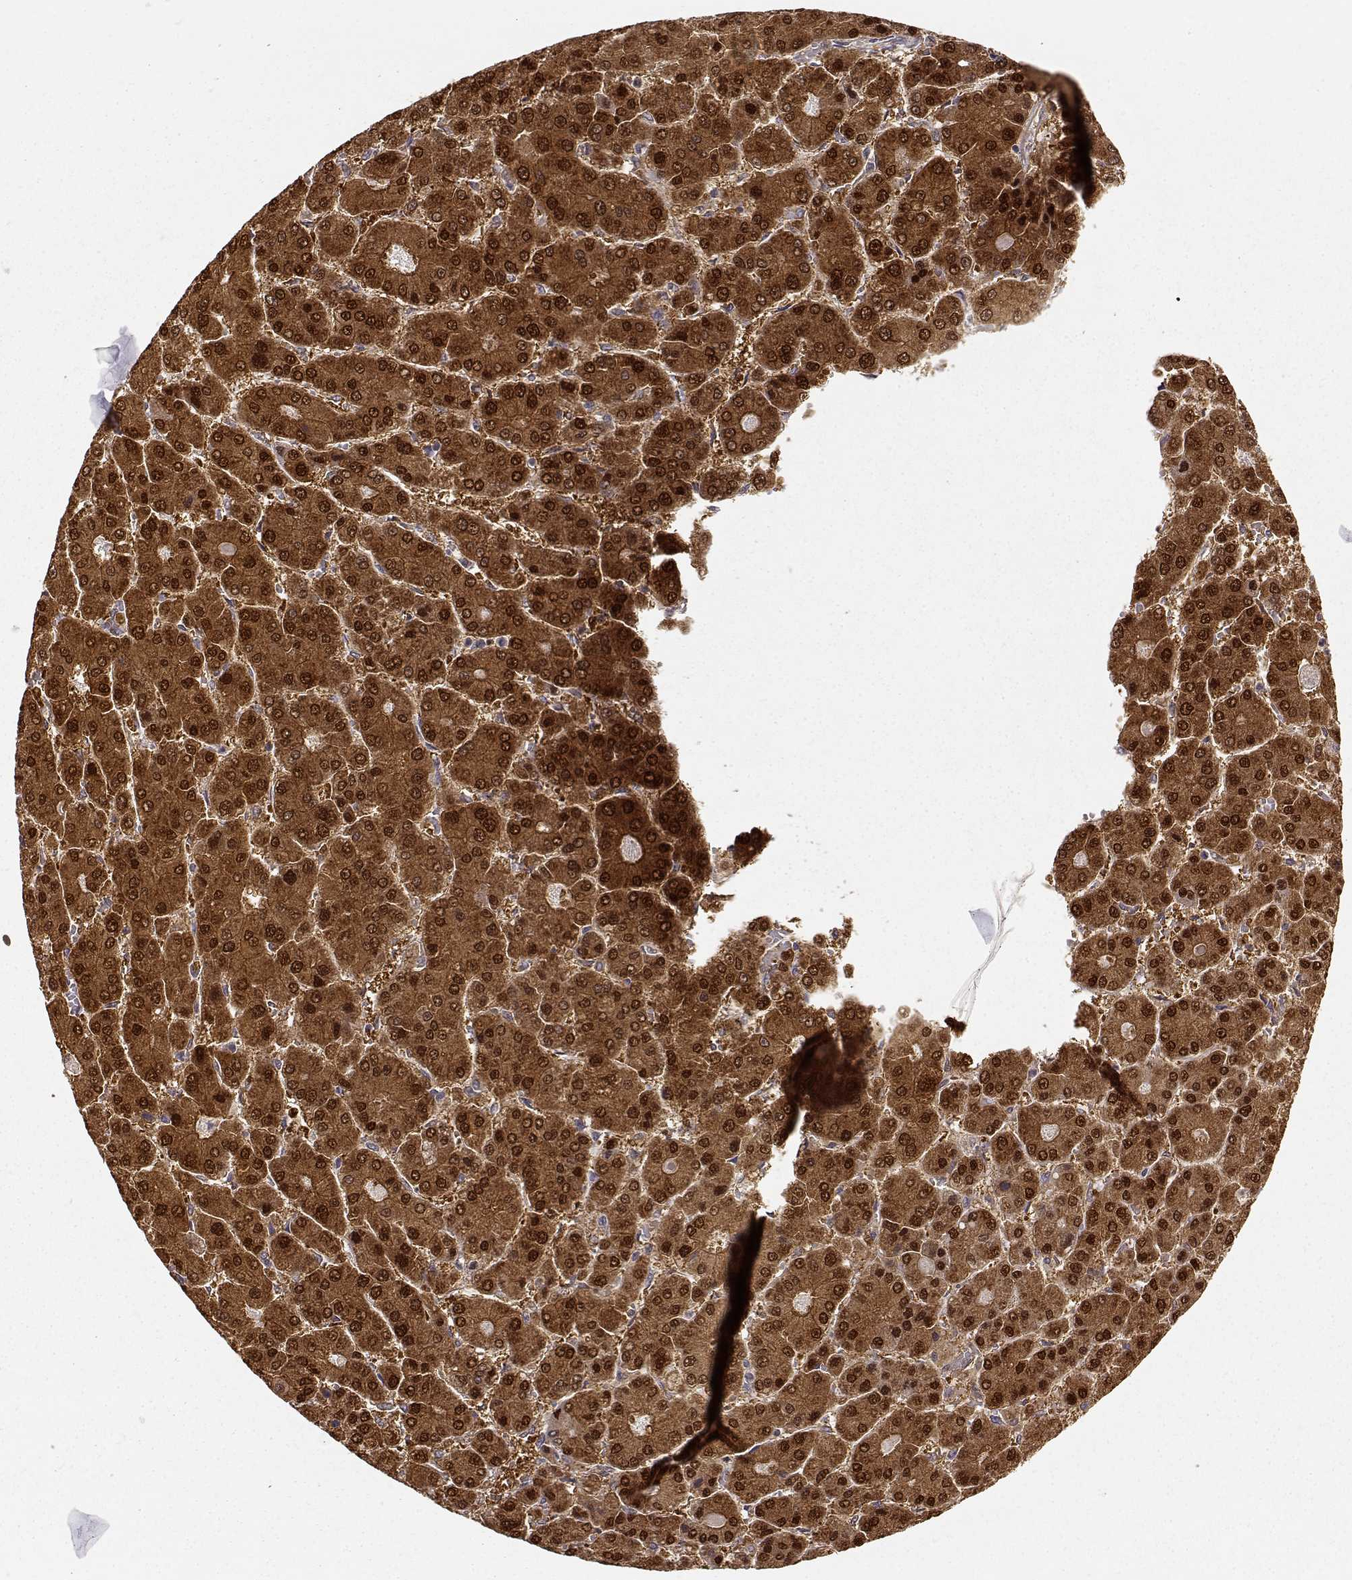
{"staining": {"intensity": "strong", "quantity": ">75%", "location": "cytoplasmic/membranous,nuclear"}, "tissue": "liver cancer", "cell_type": "Tumor cells", "image_type": "cancer", "snomed": [{"axis": "morphology", "description": "Carcinoma, Hepatocellular, NOS"}, {"axis": "topography", "description": "Liver"}], "caption": "The immunohistochemical stain shows strong cytoplasmic/membranous and nuclear staining in tumor cells of liver hepatocellular carcinoma tissue.", "gene": "ERGIC2", "patient": {"sex": "male", "age": 70}}